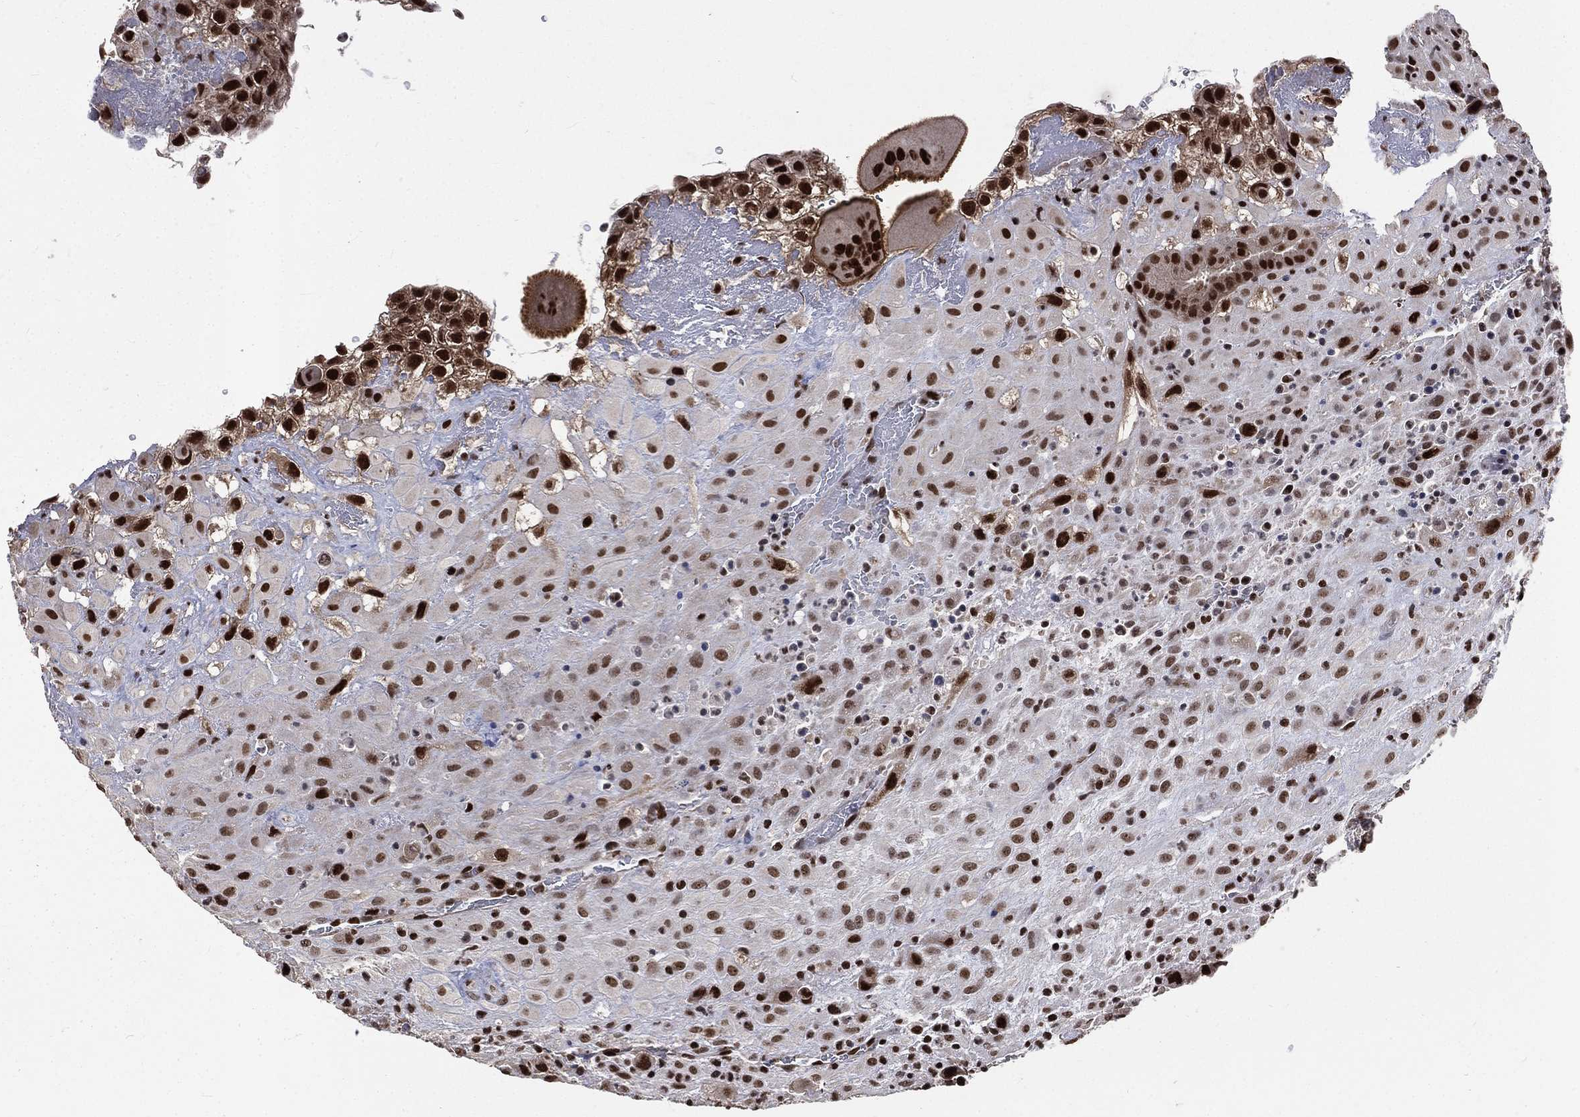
{"staining": {"intensity": "strong", "quantity": ">75%", "location": "nuclear"}, "tissue": "placenta", "cell_type": "Decidual cells", "image_type": "normal", "snomed": [{"axis": "morphology", "description": "Normal tissue, NOS"}, {"axis": "topography", "description": "Placenta"}], "caption": "Protein expression analysis of normal placenta displays strong nuclear expression in about >75% of decidual cells. (Brightfield microscopy of DAB IHC at high magnification).", "gene": "POLB", "patient": {"sex": "female", "age": 19}}